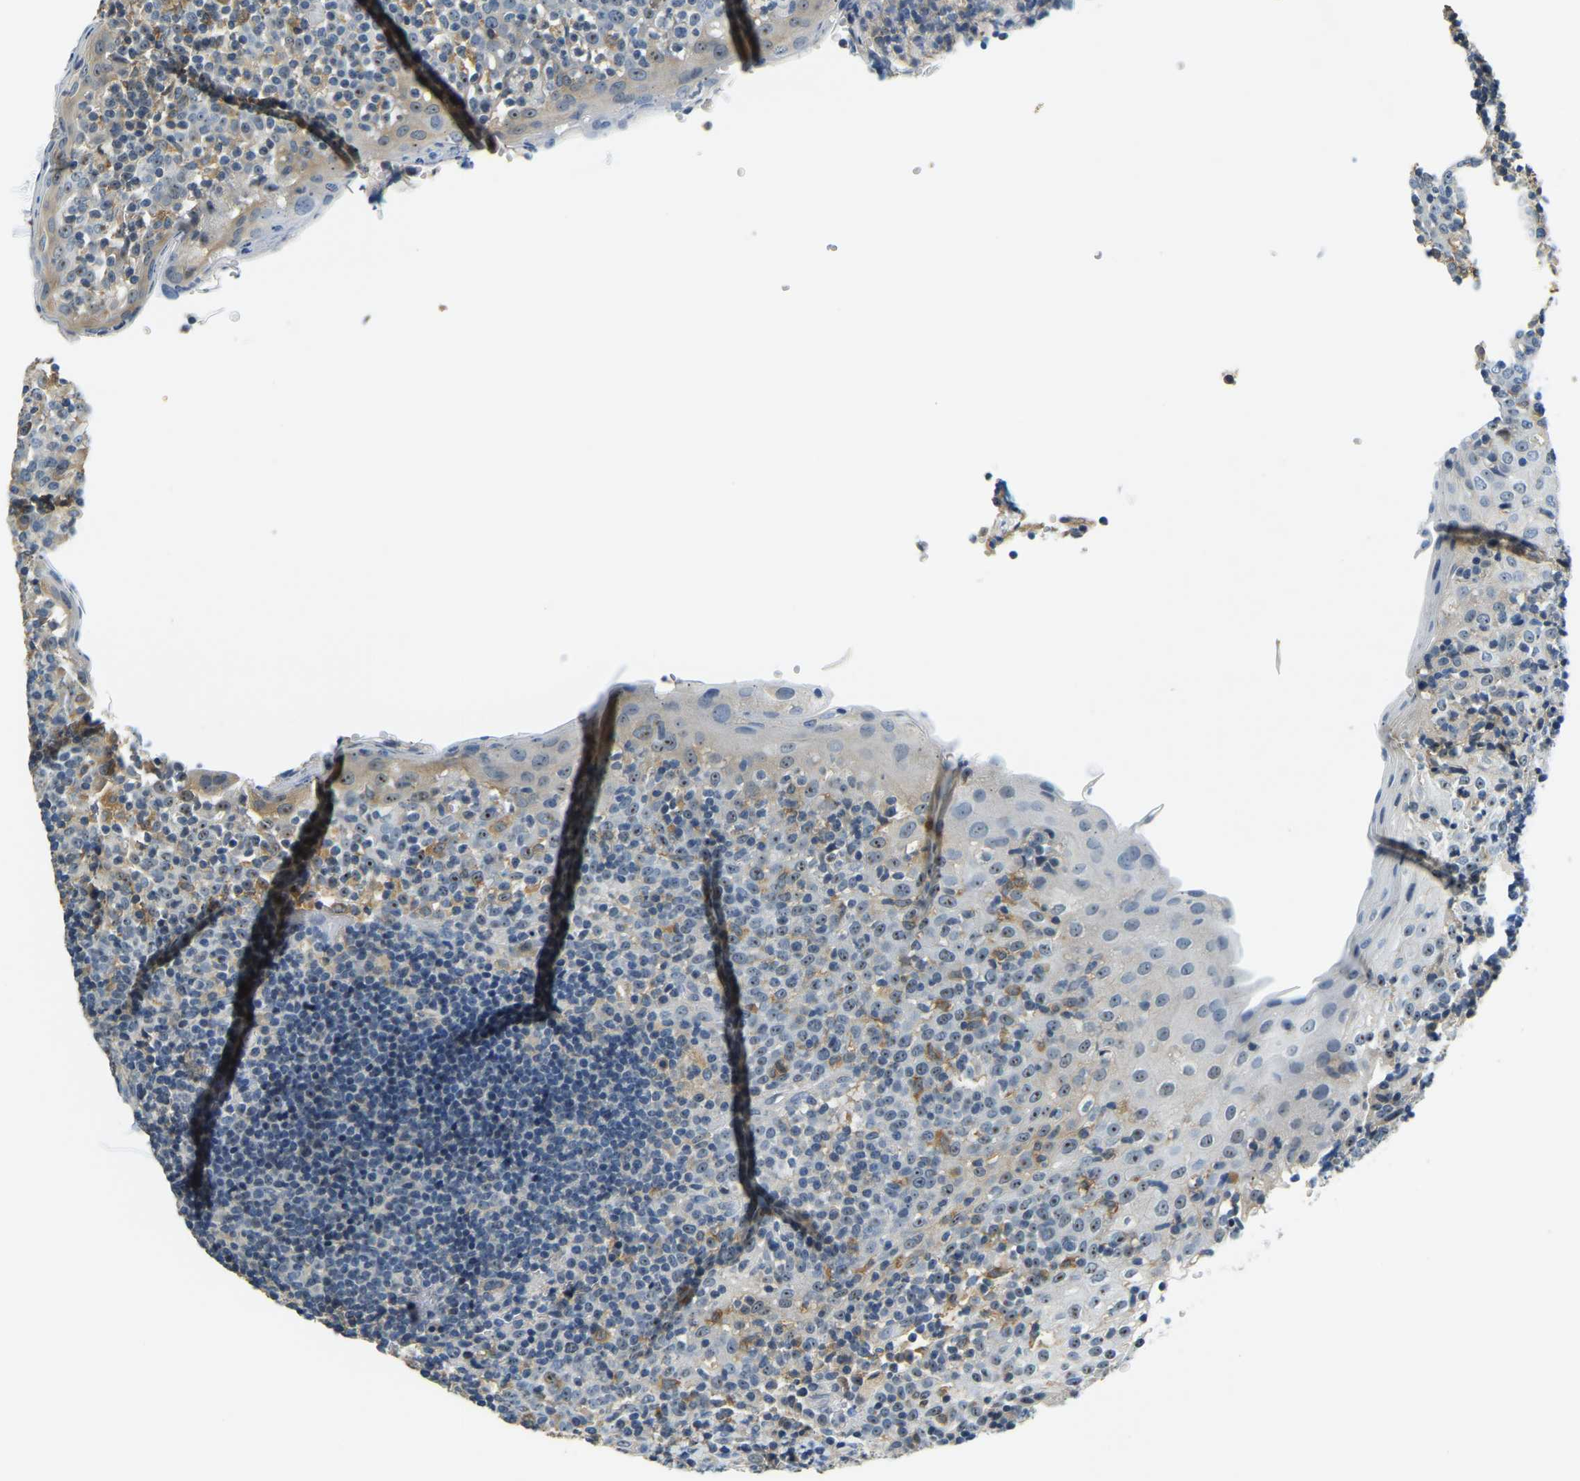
{"staining": {"intensity": "negative", "quantity": "none", "location": "none"}, "tissue": "tonsil", "cell_type": "Germinal center cells", "image_type": "normal", "snomed": [{"axis": "morphology", "description": "Normal tissue, NOS"}, {"axis": "topography", "description": "Tonsil"}], "caption": "This is a photomicrograph of immunohistochemistry (IHC) staining of benign tonsil, which shows no positivity in germinal center cells.", "gene": "RRP1", "patient": {"sex": "female", "age": 19}}